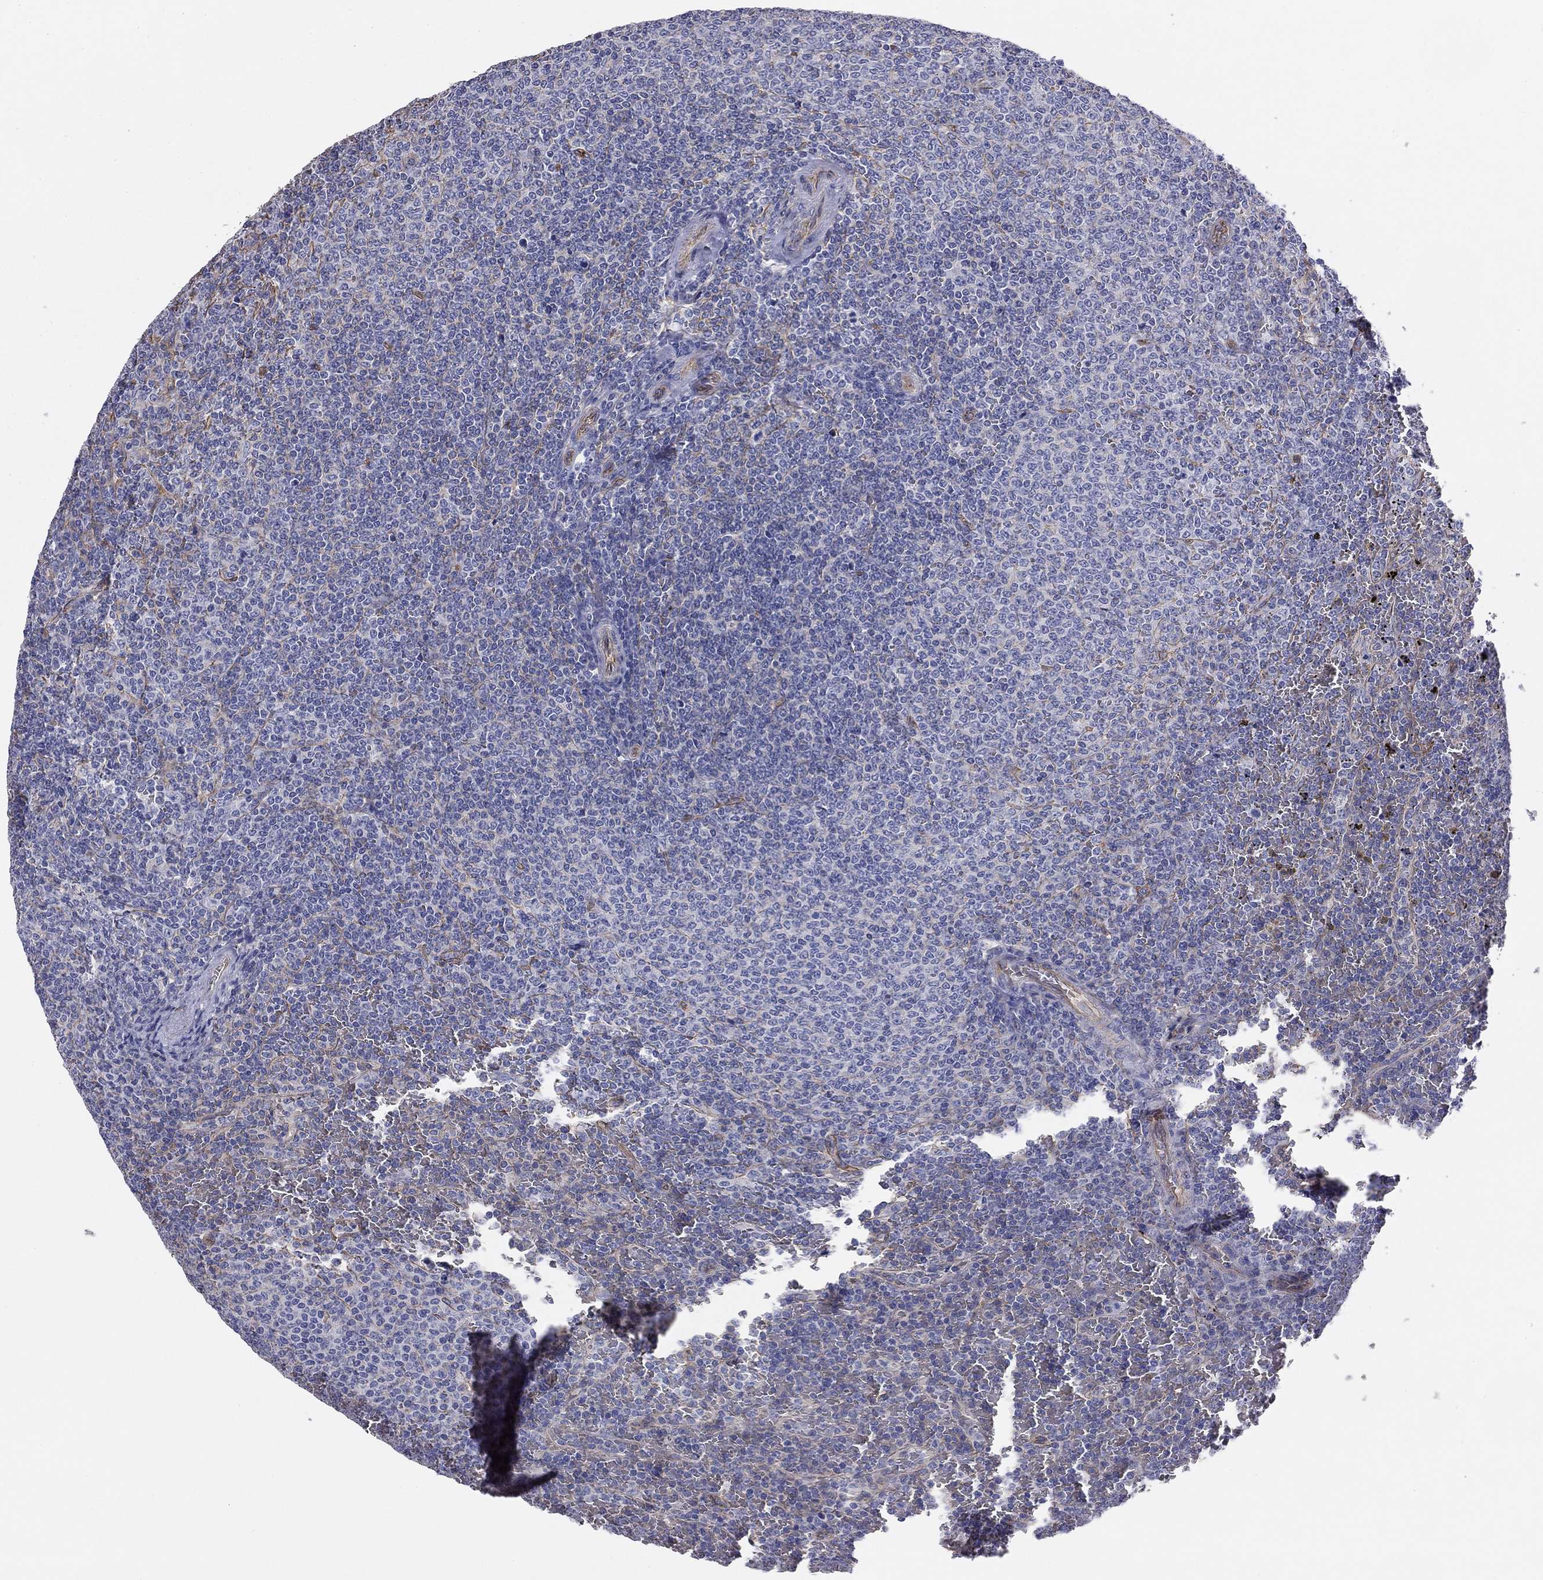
{"staining": {"intensity": "negative", "quantity": "none", "location": "none"}, "tissue": "lymphoma", "cell_type": "Tumor cells", "image_type": "cancer", "snomed": [{"axis": "morphology", "description": "Malignant lymphoma, non-Hodgkin's type, Low grade"}, {"axis": "topography", "description": "Spleen"}], "caption": "IHC of lymphoma exhibits no positivity in tumor cells.", "gene": "TCHH", "patient": {"sex": "female", "age": 77}}